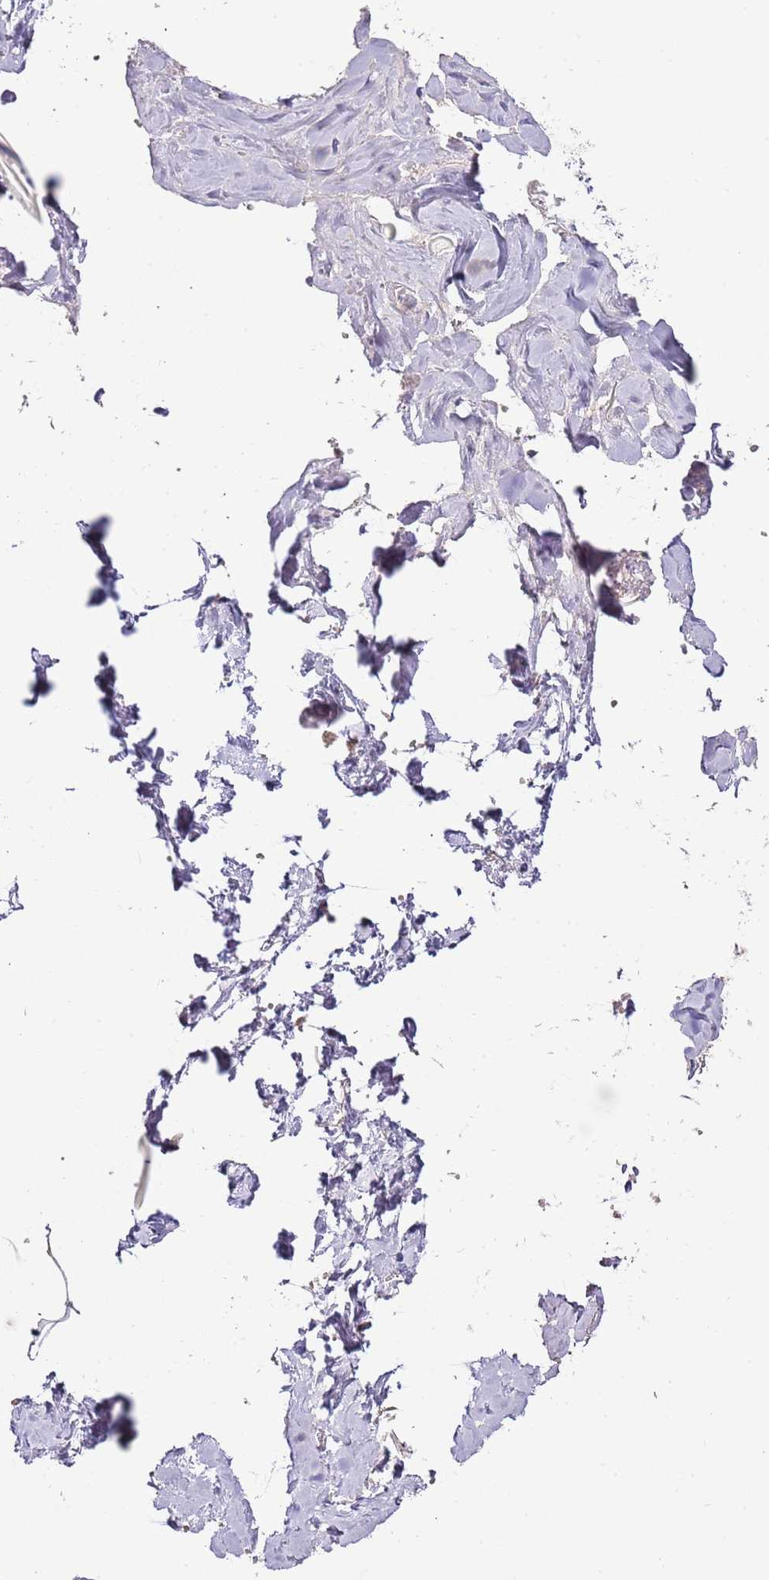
{"staining": {"intensity": "negative", "quantity": "none", "location": "none"}, "tissue": "adipose tissue", "cell_type": "Adipocytes", "image_type": "normal", "snomed": [{"axis": "morphology", "description": "Normal tissue, NOS"}, {"axis": "topography", "description": "Salivary gland"}, {"axis": "topography", "description": "Peripheral nerve tissue"}], "caption": "High magnification brightfield microscopy of unremarkable adipose tissue stained with DAB (brown) and counterstained with hematoxylin (blue): adipocytes show no significant staining.", "gene": "DOCK6", "patient": {"sex": "male", "age": 38}}